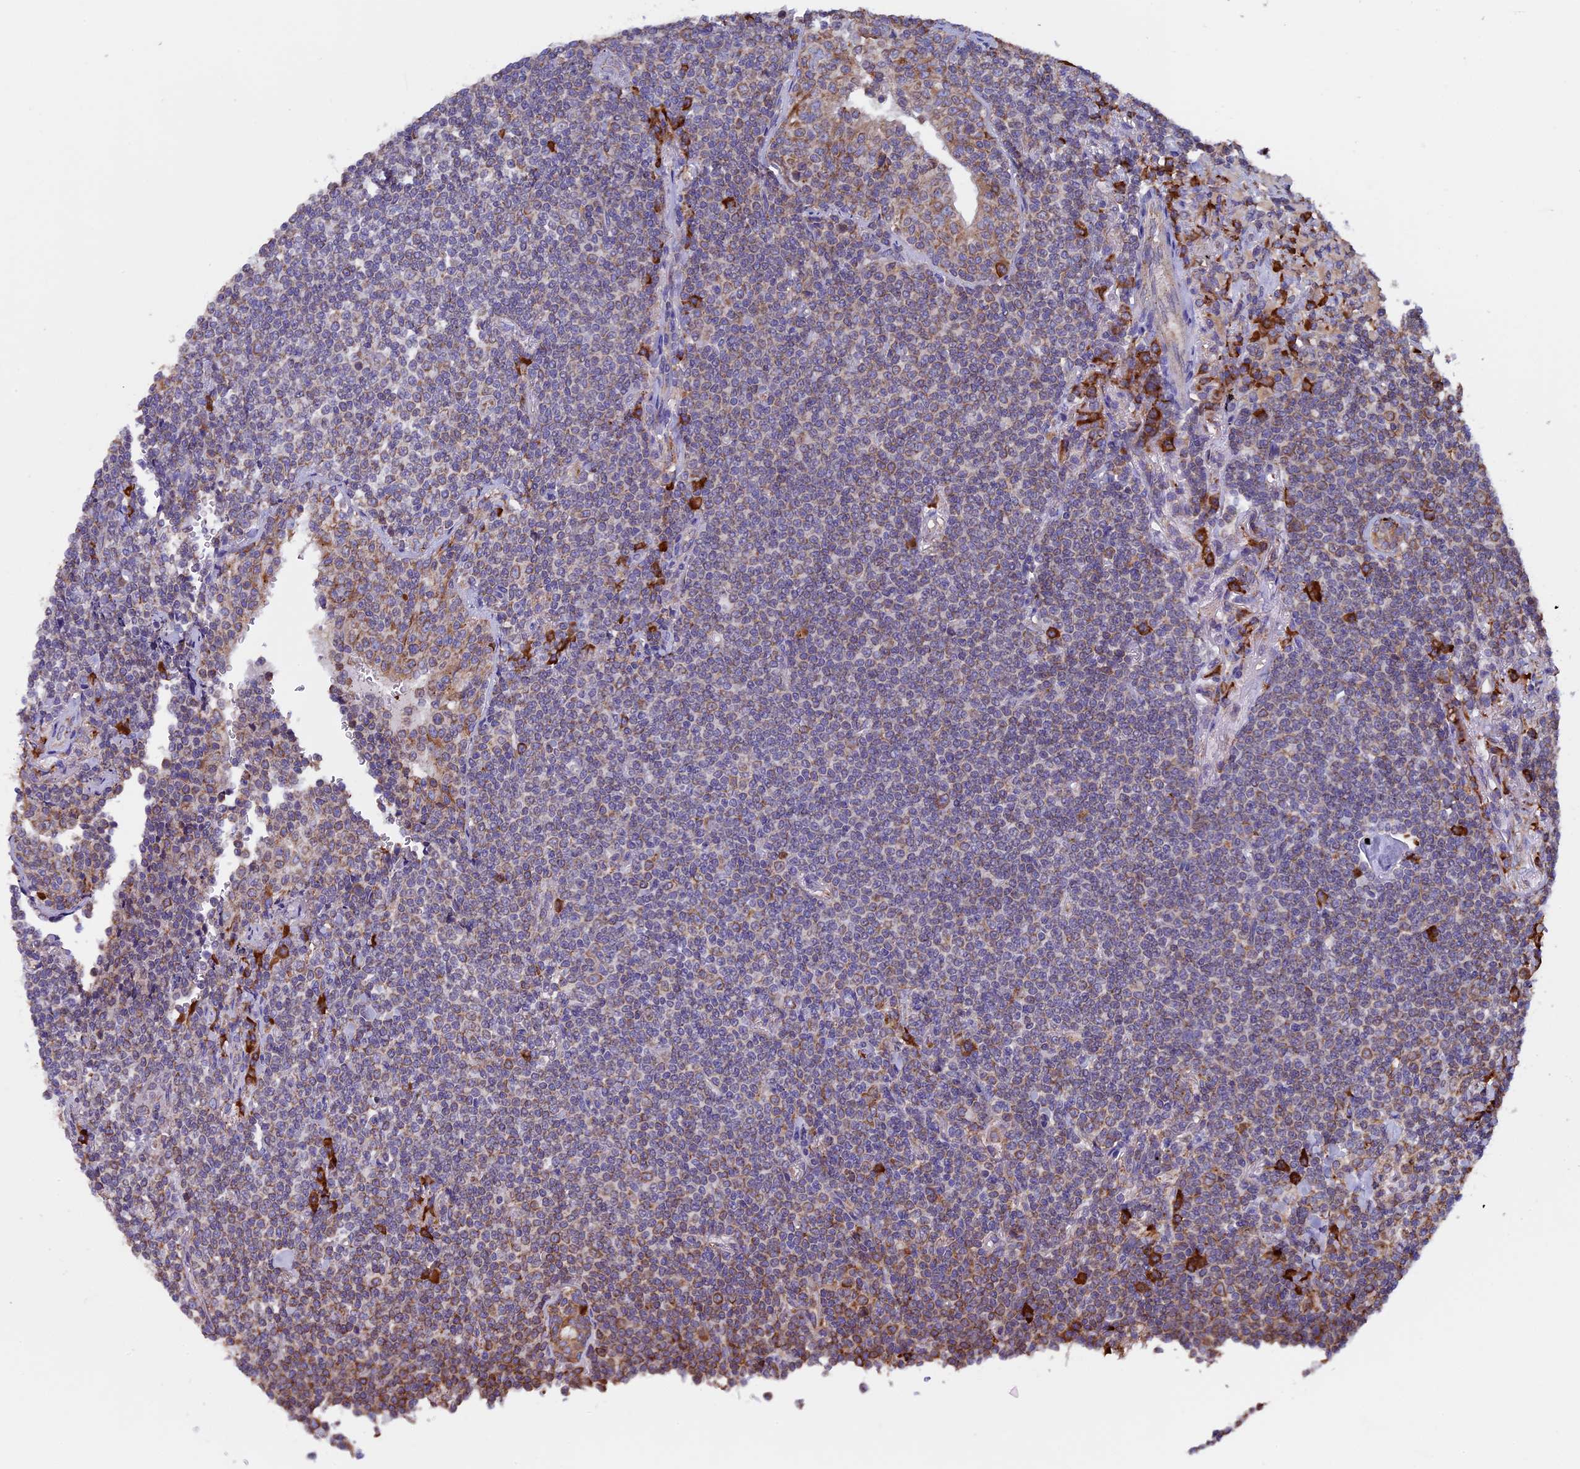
{"staining": {"intensity": "weak", "quantity": "25%-75%", "location": "cytoplasmic/membranous"}, "tissue": "lymphoma", "cell_type": "Tumor cells", "image_type": "cancer", "snomed": [{"axis": "morphology", "description": "Malignant lymphoma, non-Hodgkin's type, Low grade"}, {"axis": "topography", "description": "Lung"}], "caption": "Protein expression analysis of lymphoma exhibits weak cytoplasmic/membranous expression in approximately 25%-75% of tumor cells. Nuclei are stained in blue.", "gene": "BTBD3", "patient": {"sex": "female", "age": 71}}